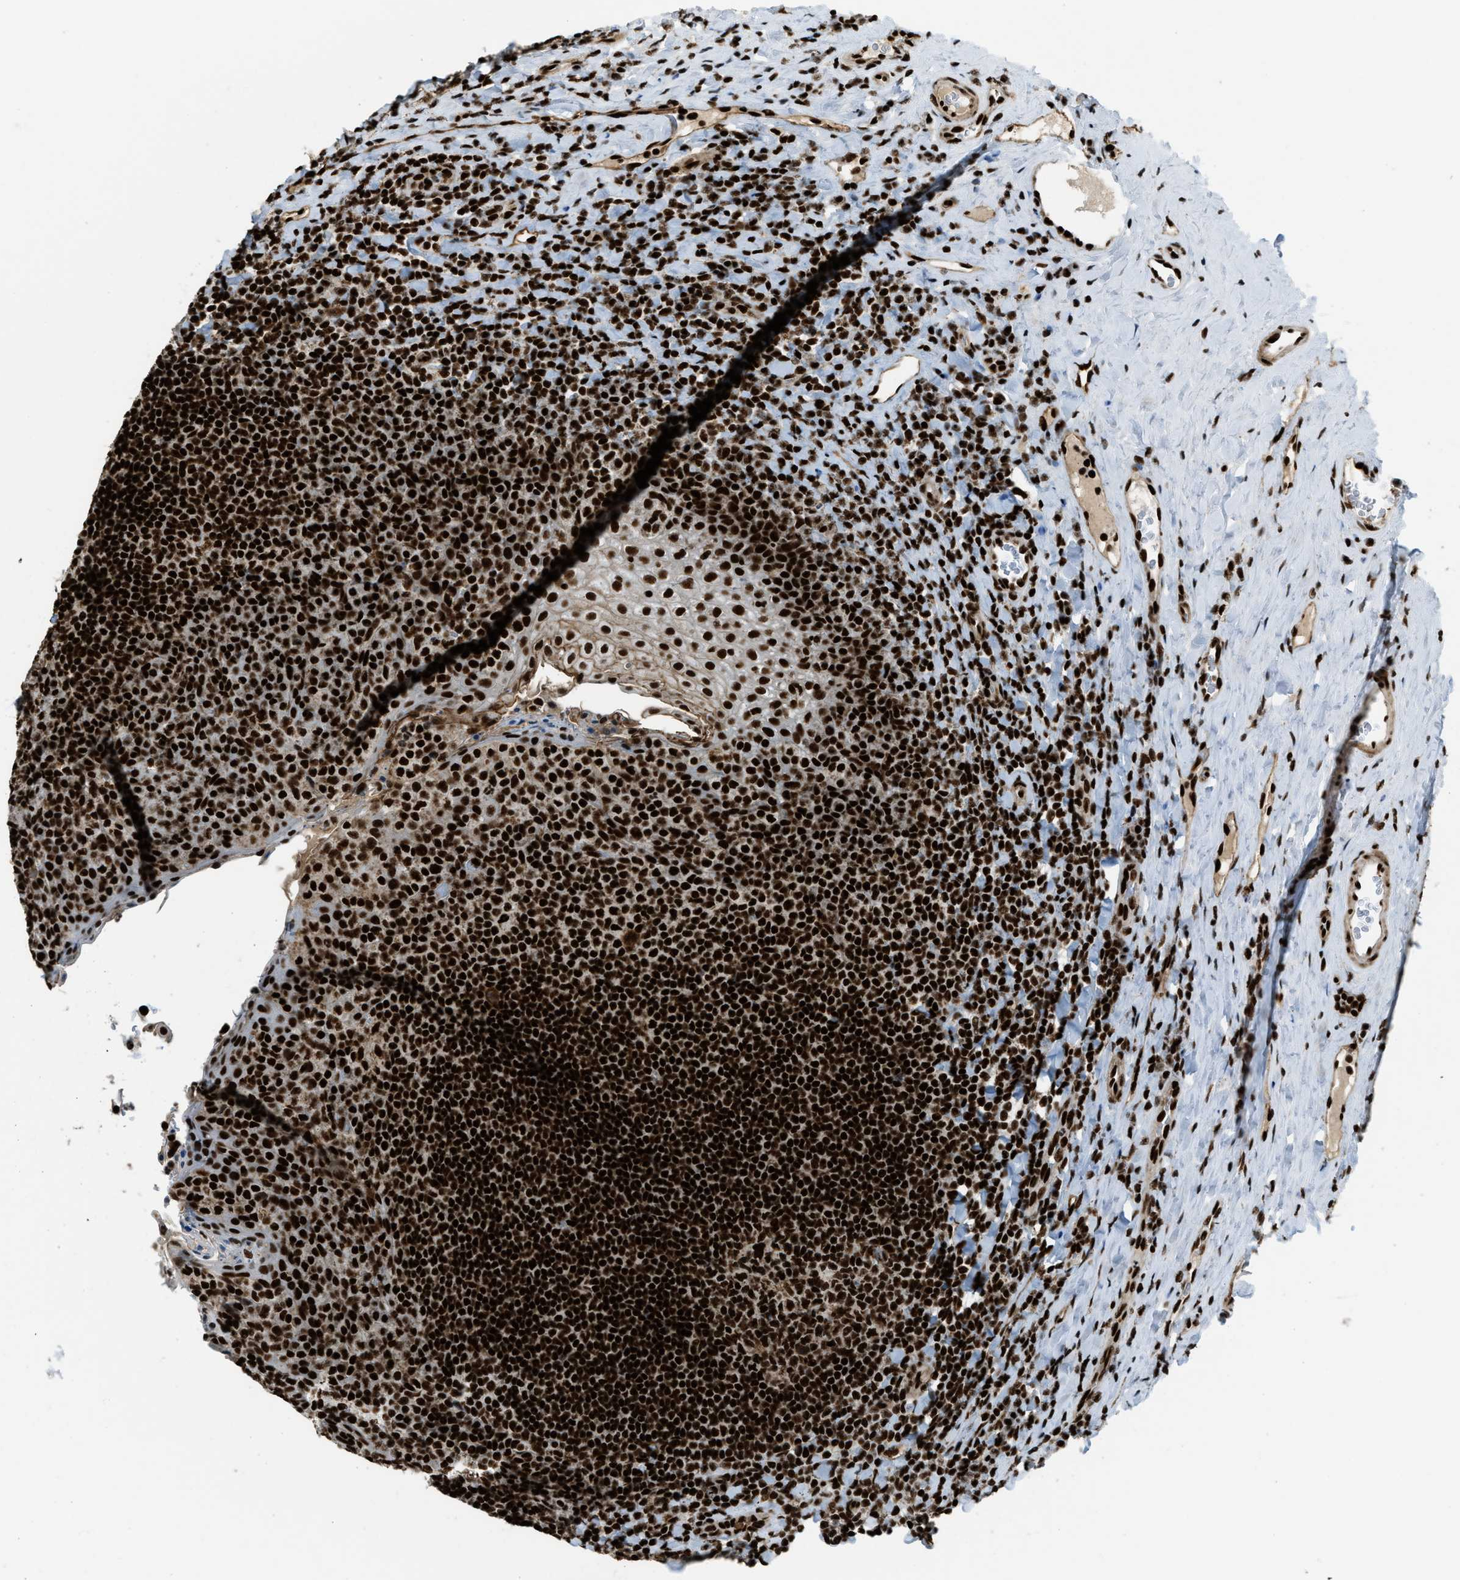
{"staining": {"intensity": "strong", "quantity": ">75%", "location": "nuclear"}, "tissue": "tonsil", "cell_type": "Germinal center cells", "image_type": "normal", "snomed": [{"axis": "morphology", "description": "Normal tissue, NOS"}, {"axis": "topography", "description": "Tonsil"}], "caption": "Protein expression analysis of normal human tonsil reveals strong nuclear expression in about >75% of germinal center cells. (brown staining indicates protein expression, while blue staining denotes nuclei).", "gene": "GABPB1", "patient": {"sex": "male", "age": 17}}